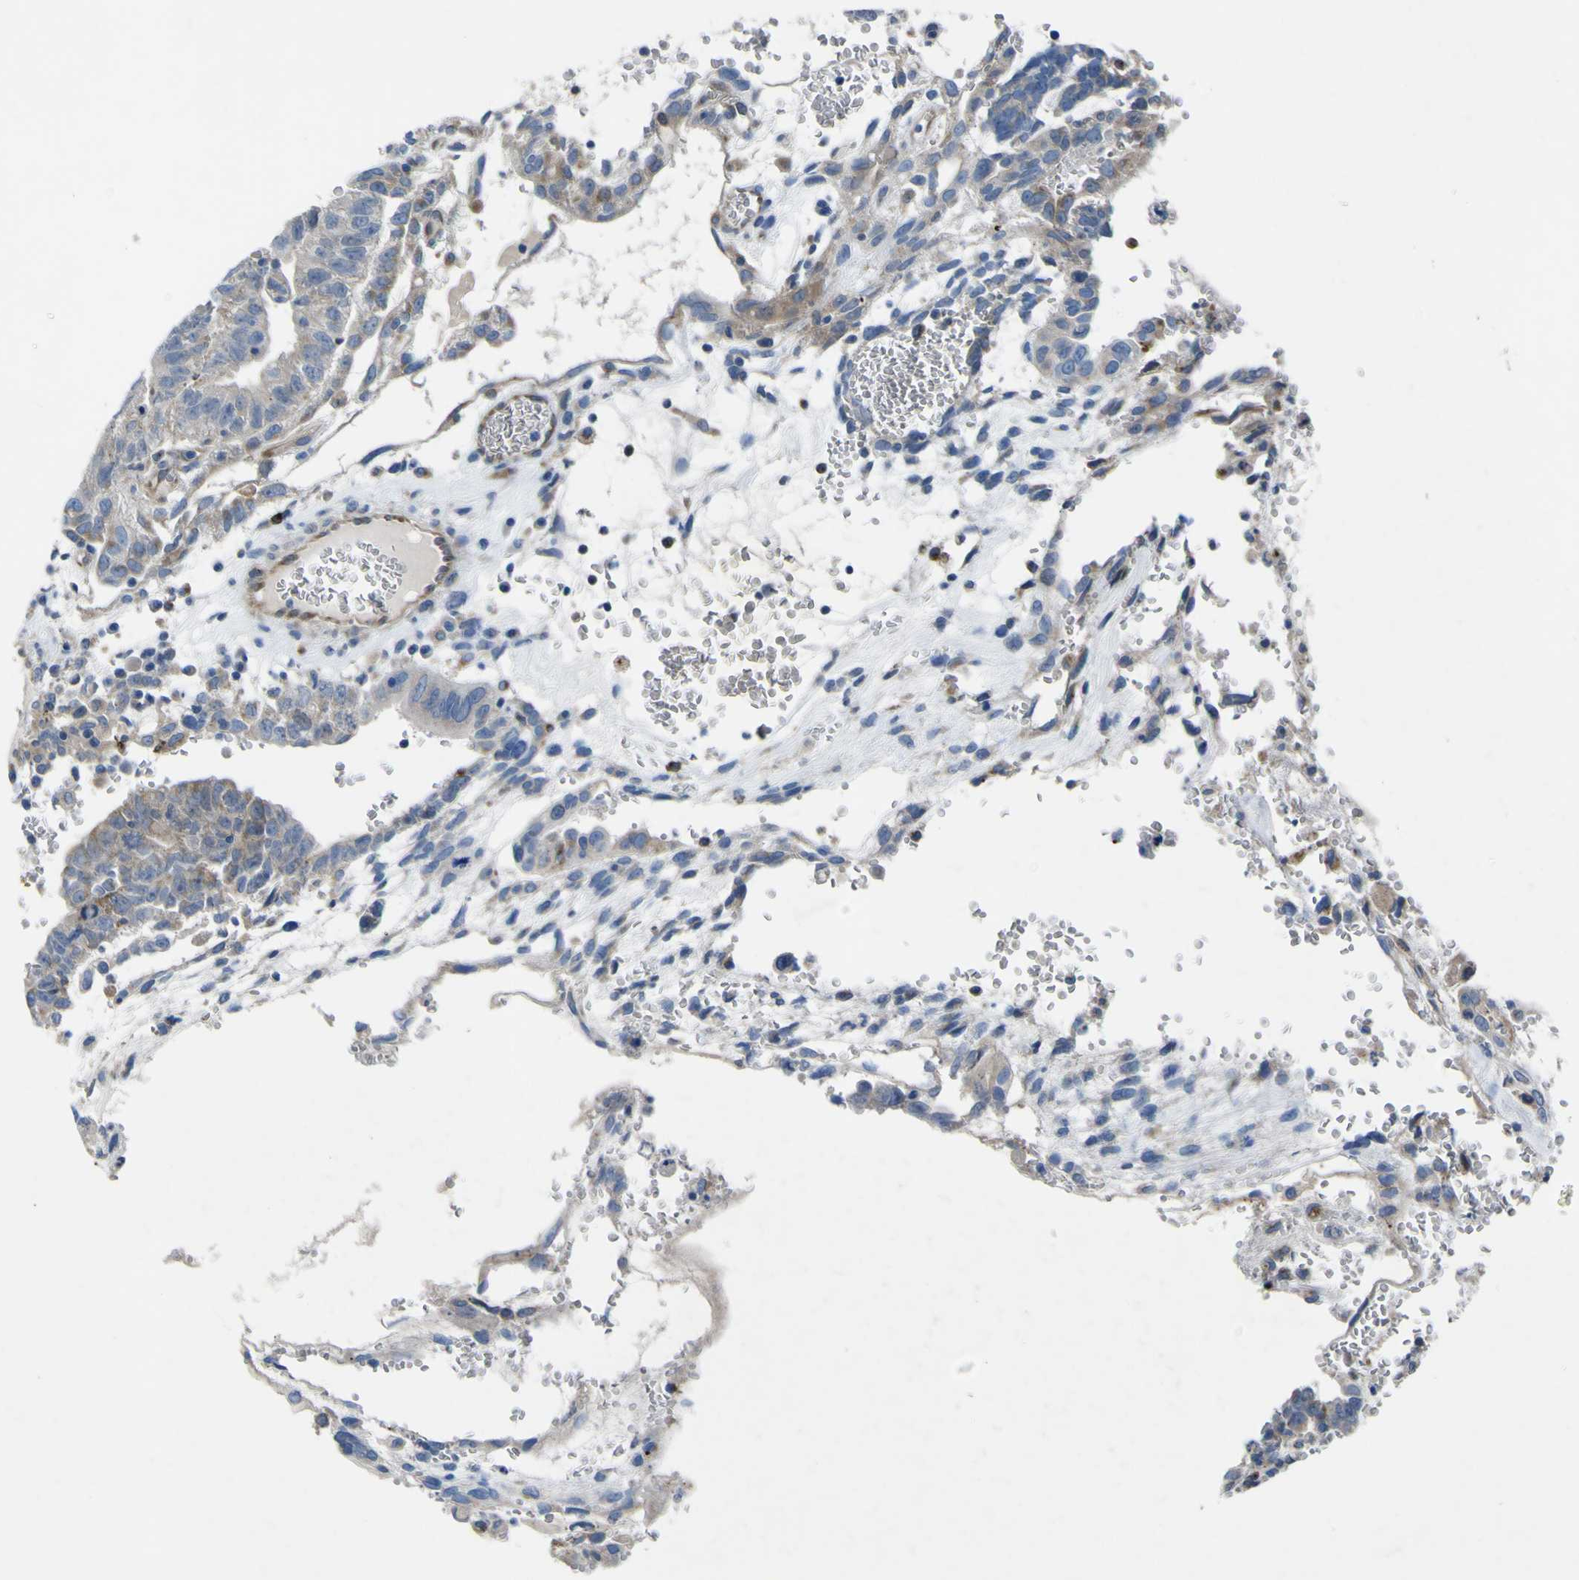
{"staining": {"intensity": "weak", "quantity": ">75%", "location": "cytoplasmic/membranous"}, "tissue": "testis cancer", "cell_type": "Tumor cells", "image_type": "cancer", "snomed": [{"axis": "morphology", "description": "Seminoma, NOS"}, {"axis": "morphology", "description": "Carcinoma, Embryonal, NOS"}, {"axis": "topography", "description": "Testis"}], "caption": "Tumor cells exhibit low levels of weak cytoplasmic/membranous expression in about >75% of cells in testis embryonal carcinoma.", "gene": "CST3", "patient": {"sex": "male", "age": 52}}